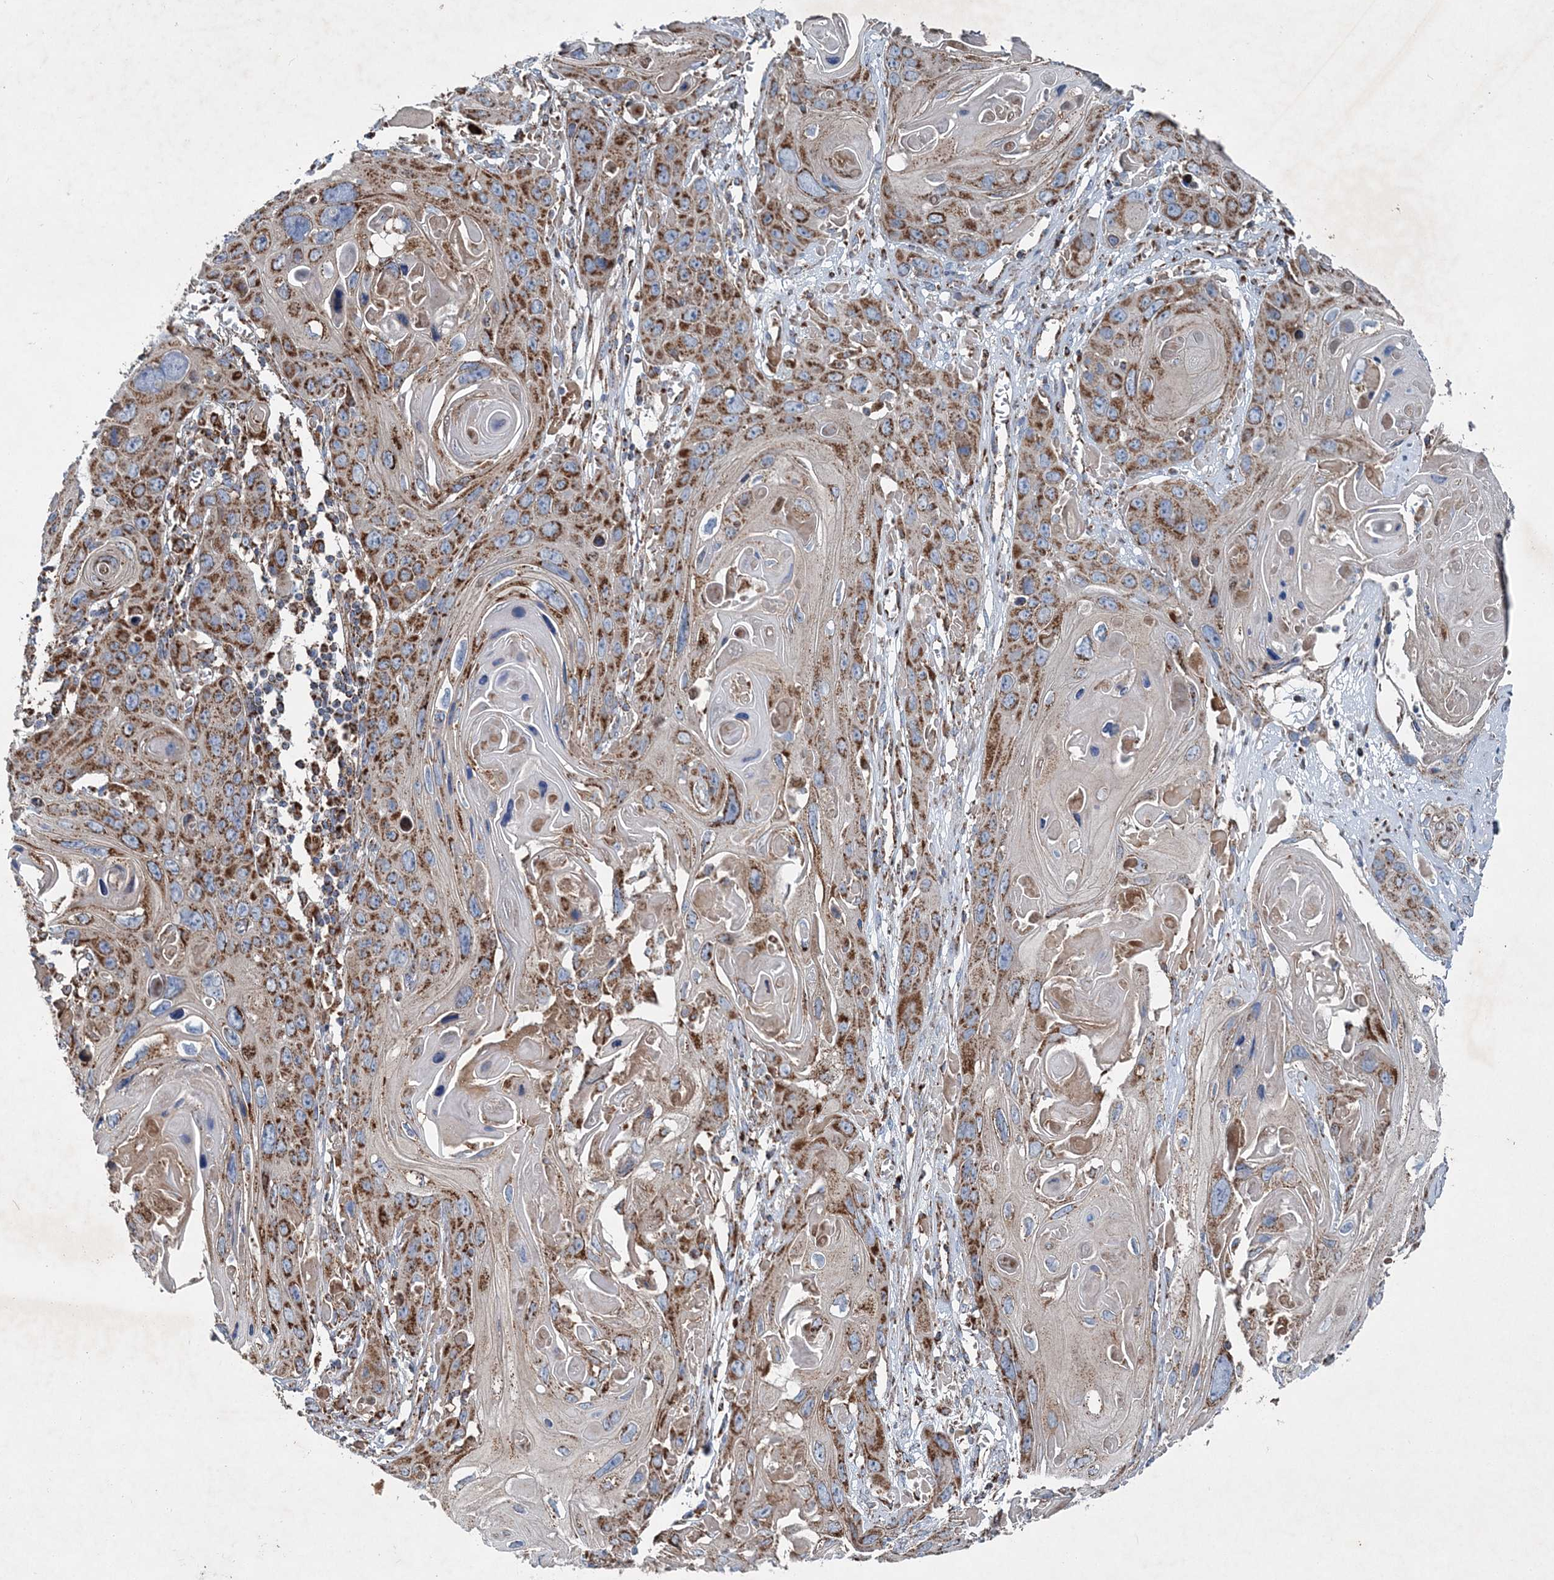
{"staining": {"intensity": "moderate", "quantity": ">75%", "location": "cytoplasmic/membranous"}, "tissue": "skin cancer", "cell_type": "Tumor cells", "image_type": "cancer", "snomed": [{"axis": "morphology", "description": "Squamous cell carcinoma, NOS"}, {"axis": "topography", "description": "Skin"}], "caption": "Tumor cells demonstrate medium levels of moderate cytoplasmic/membranous staining in approximately >75% of cells in human skin cancer (squamous cell carcinoma). The staining was performed using DAB to visualize the protein expression in brown, while the nuclei were stained in blue with hematoxylin (Magnification: 20x).", "gene": "SPAG16", "patient": {"sex": "male", "age": 55}}